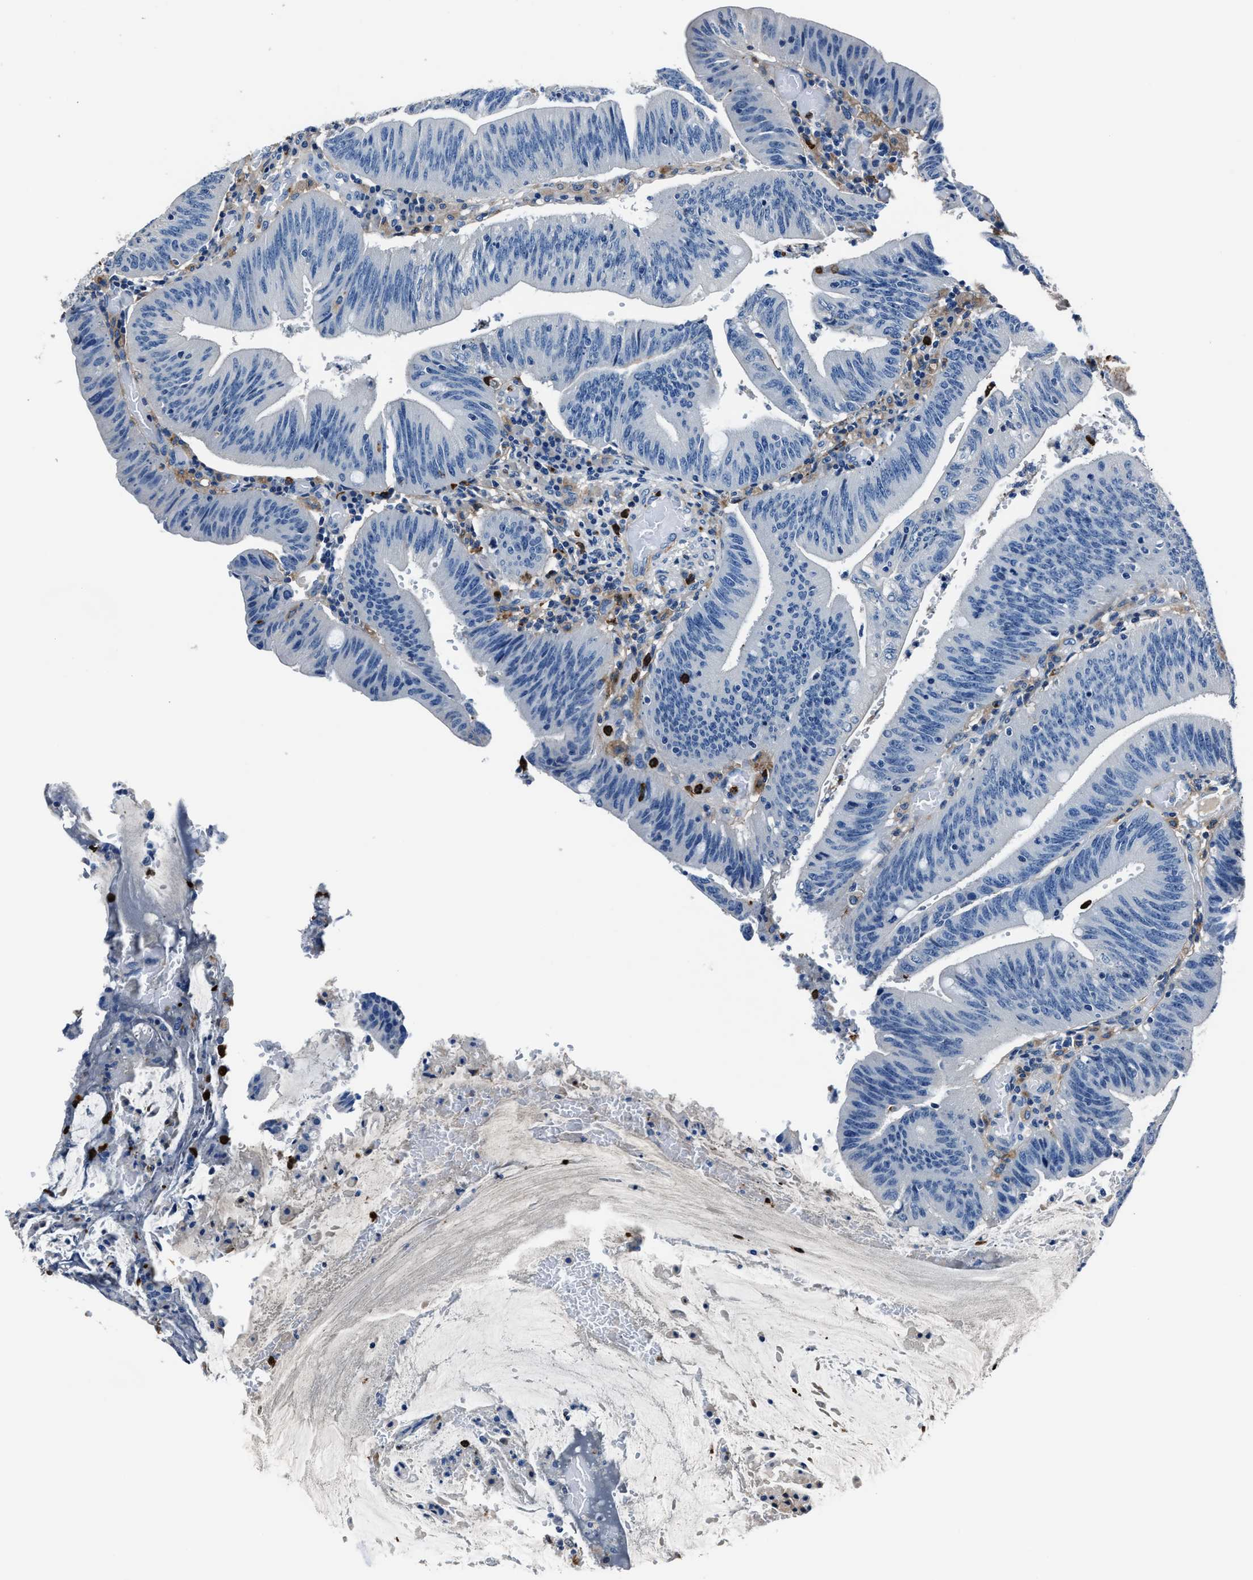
{"staining": {"intensity": "negative", "quantity": "none", "location": "none"}, "tissue": "colorectal cancer", "cell_type": "Tumor cells", "image_type": "cancer", "snomed": [{"axis": "morphology", "description": "Normal tissue, NOS"}, {"axis": "morphology", "description": "Adenocarcinoma, NOS"}, {"axis": "topography", "description": "Rectum"}], "caption": "Immunohistochemistry histopathology image of neoplastic tissue: adenocarcinoma (colorectal) stained with DAB (3,3'-diaminobenzidine) reveals no significant protein staining in tumor cells.", "gene": "FGL2", "patient": {"sex": "female", "age": 66}}